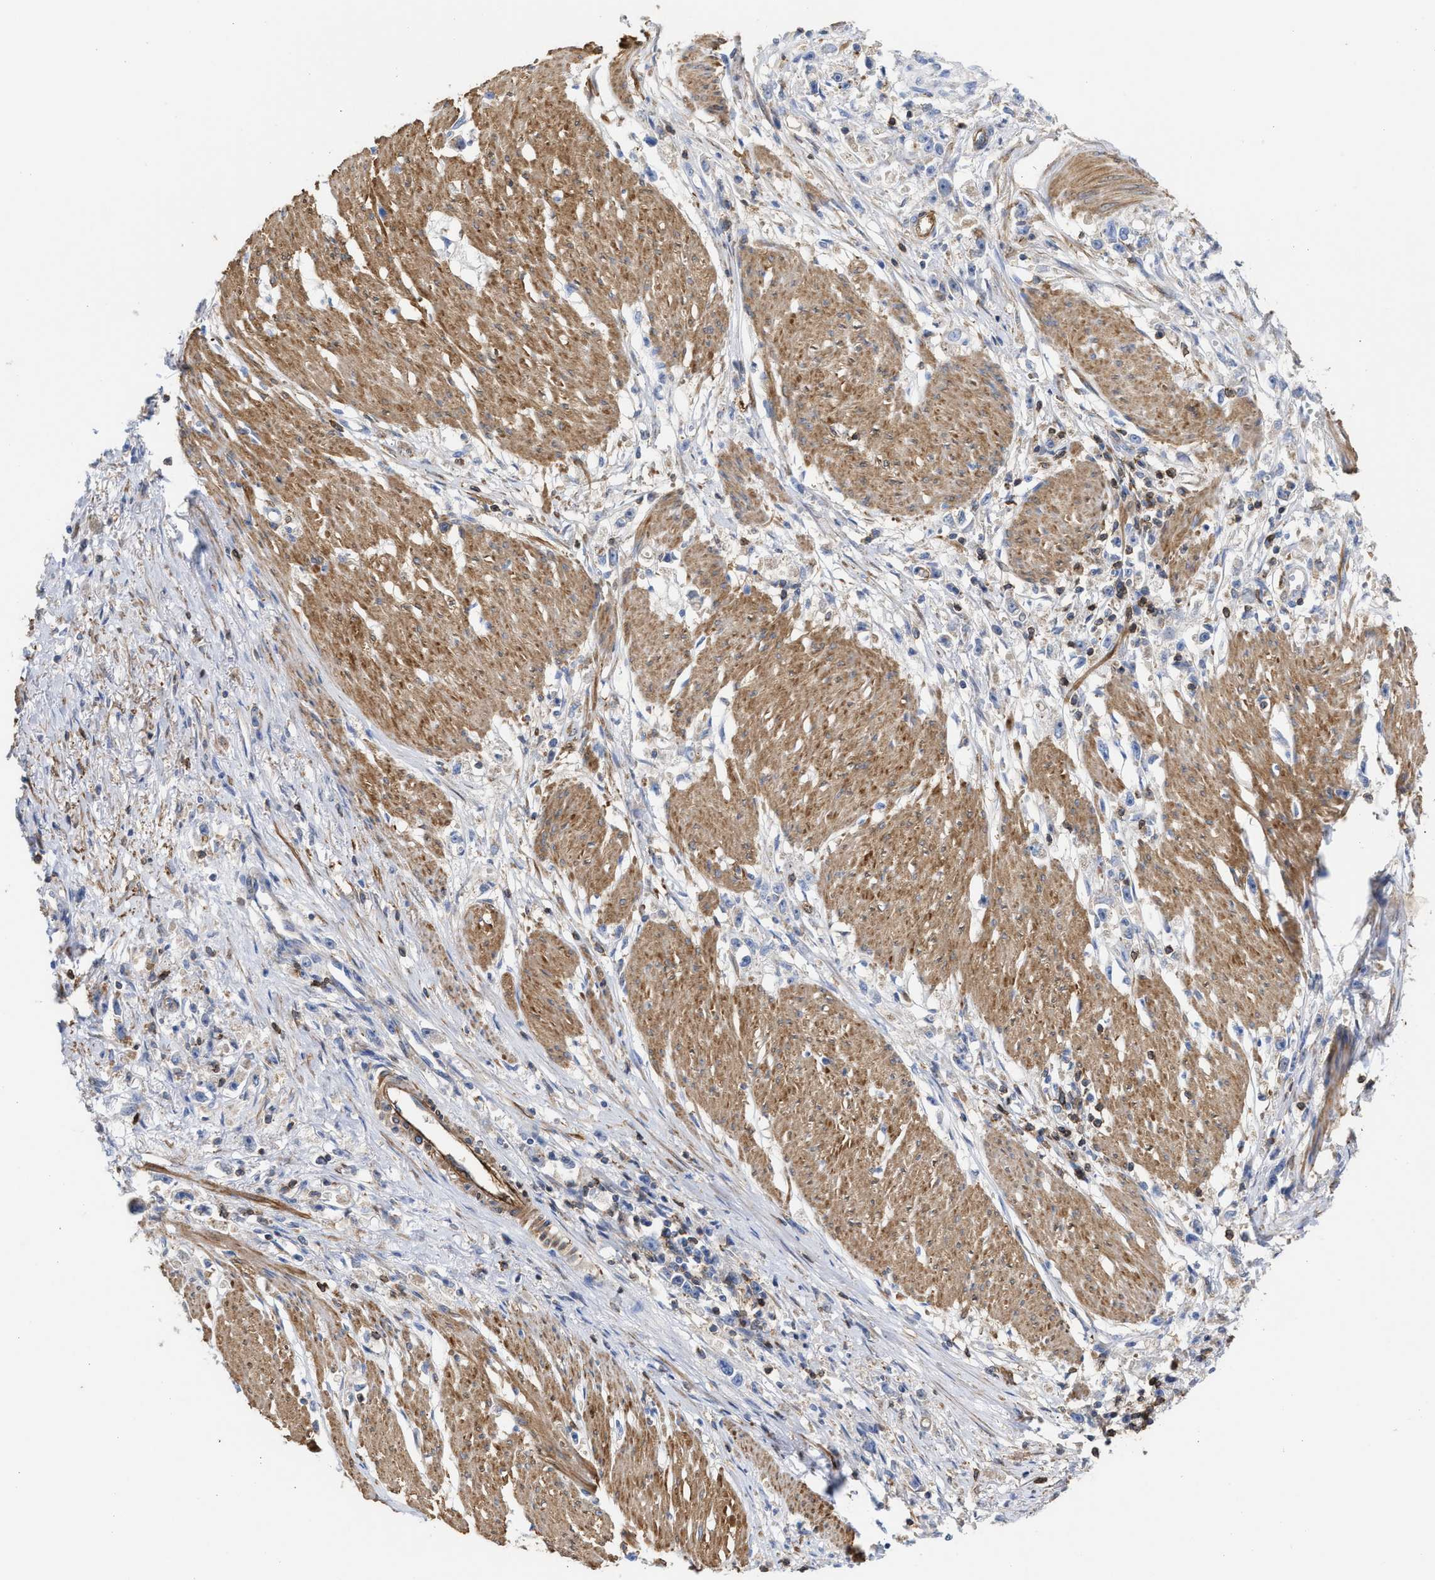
{"staining": {"intensity": "moderate", "quantity": "25%-75%", "location": "cytoplasmic/membranous"}, "tissue": "stomach cancer", "cell_type": "Tumor cells", "image_type": "cancer", "snomed": [{"axis": "morphology", "description": "Adenocarcinoma, NOS"}, {"axis": "topography", "description": "Stomach"}], "caption": "Brown immunohistochemical staining in stomach cancer exhibits moderate cytoplasmic/membranous staining in approximately 25%-75% of tumor cells.", "gene": "HS3ST5", "patient": {"sex": "female", "age": 59}}